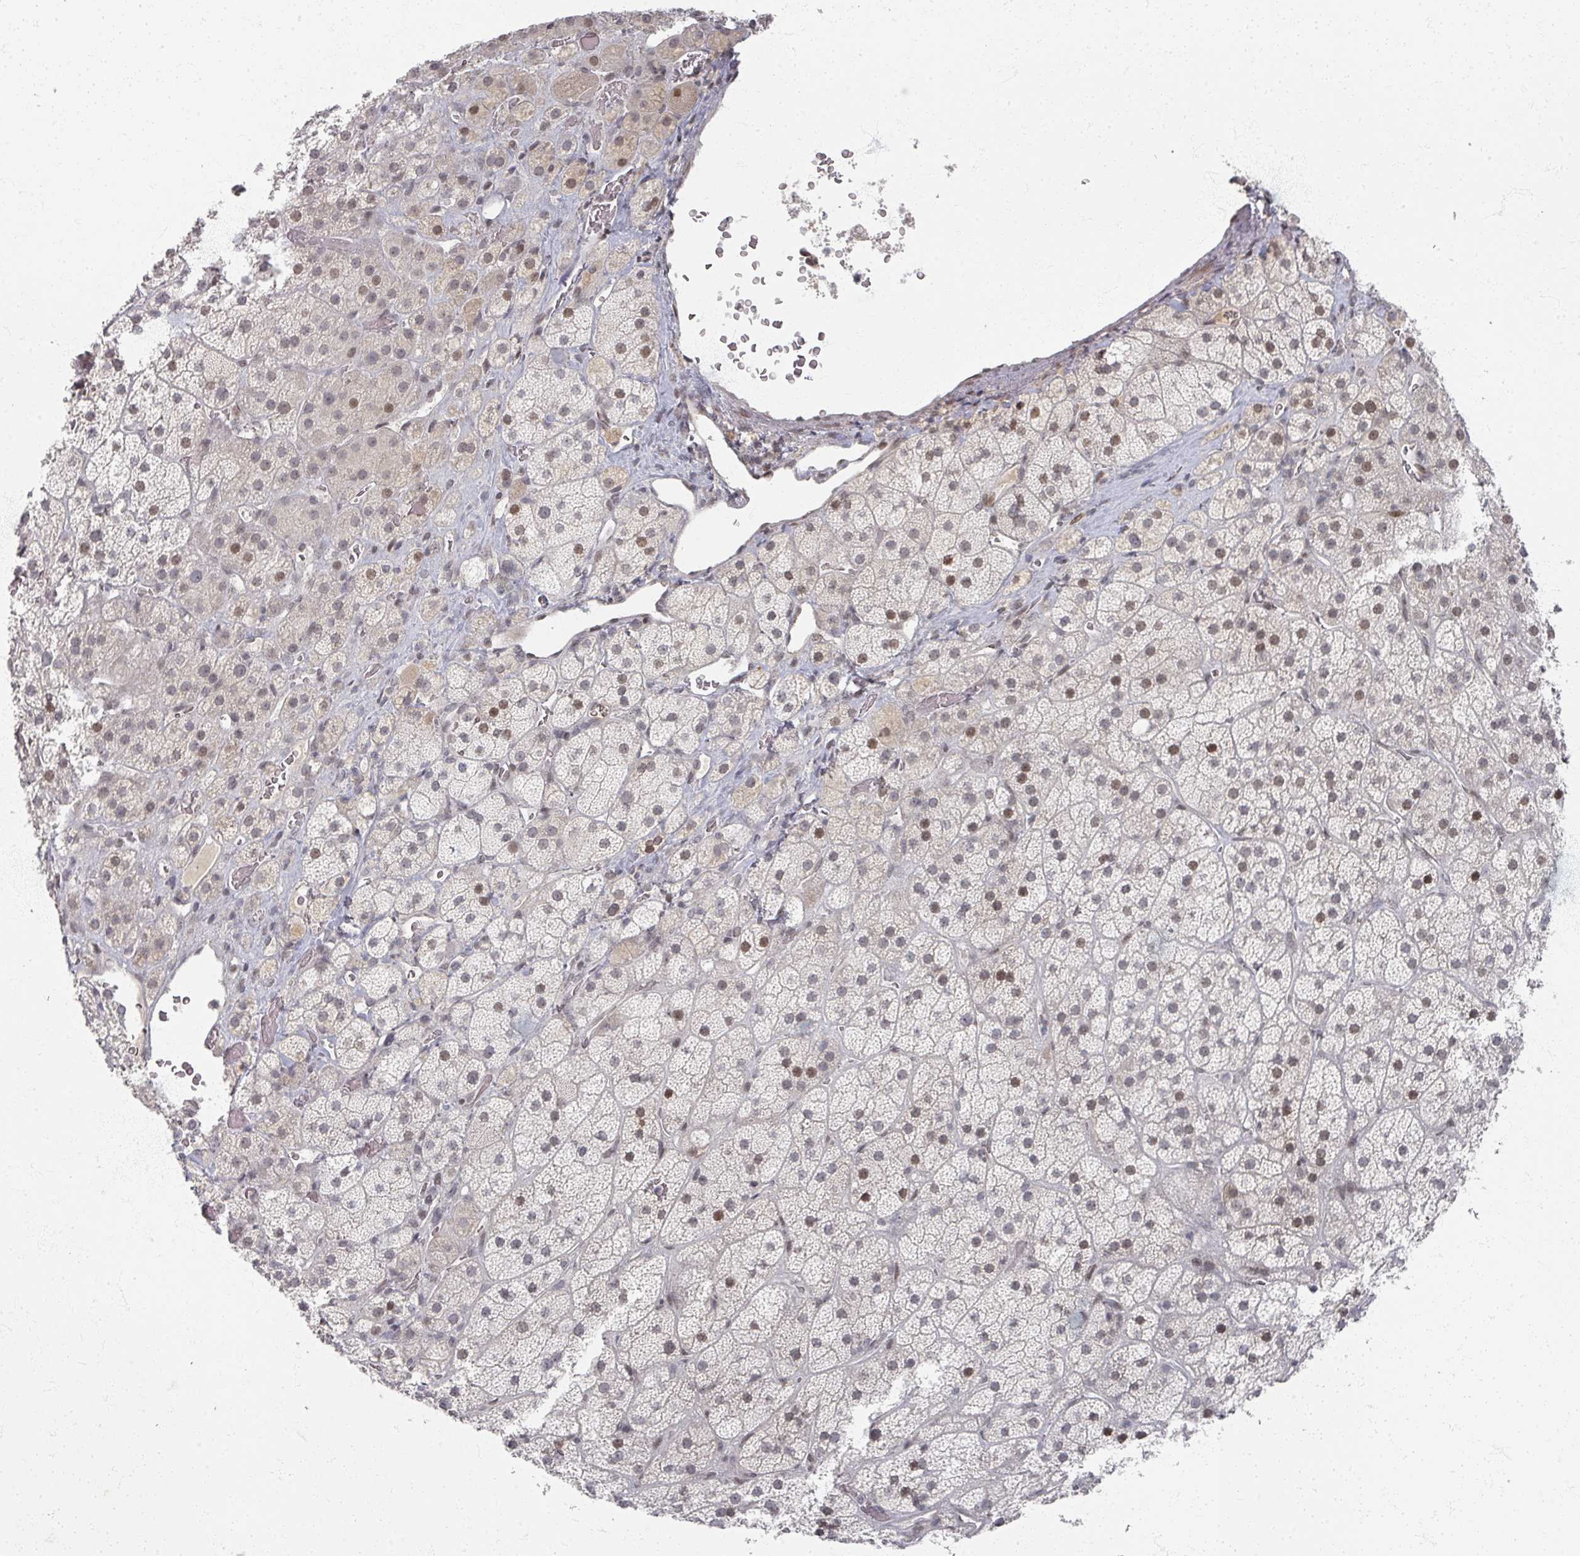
{"staining": {"intensity": "moderate", "quantity": "25%-75%", "location": "nuclear"}, "tissue": "adrenal gland", "cell_type": "Glandular cells", "image_type": "normal", "snomed": [{"axis": "morphology", "description": "Normal tissue, NOS"}, {"axis": "topography", "description": "Adrenal gland"}], "caption": "Immunohistochemistry (IHC) of unremarkable human adrenal gland demonstrates medium levels of moderate nuclear positivity in about 25%-75% of glandular cells.", "gene": "PSKH1", "patient": {"sex": "male", "age": 57}}